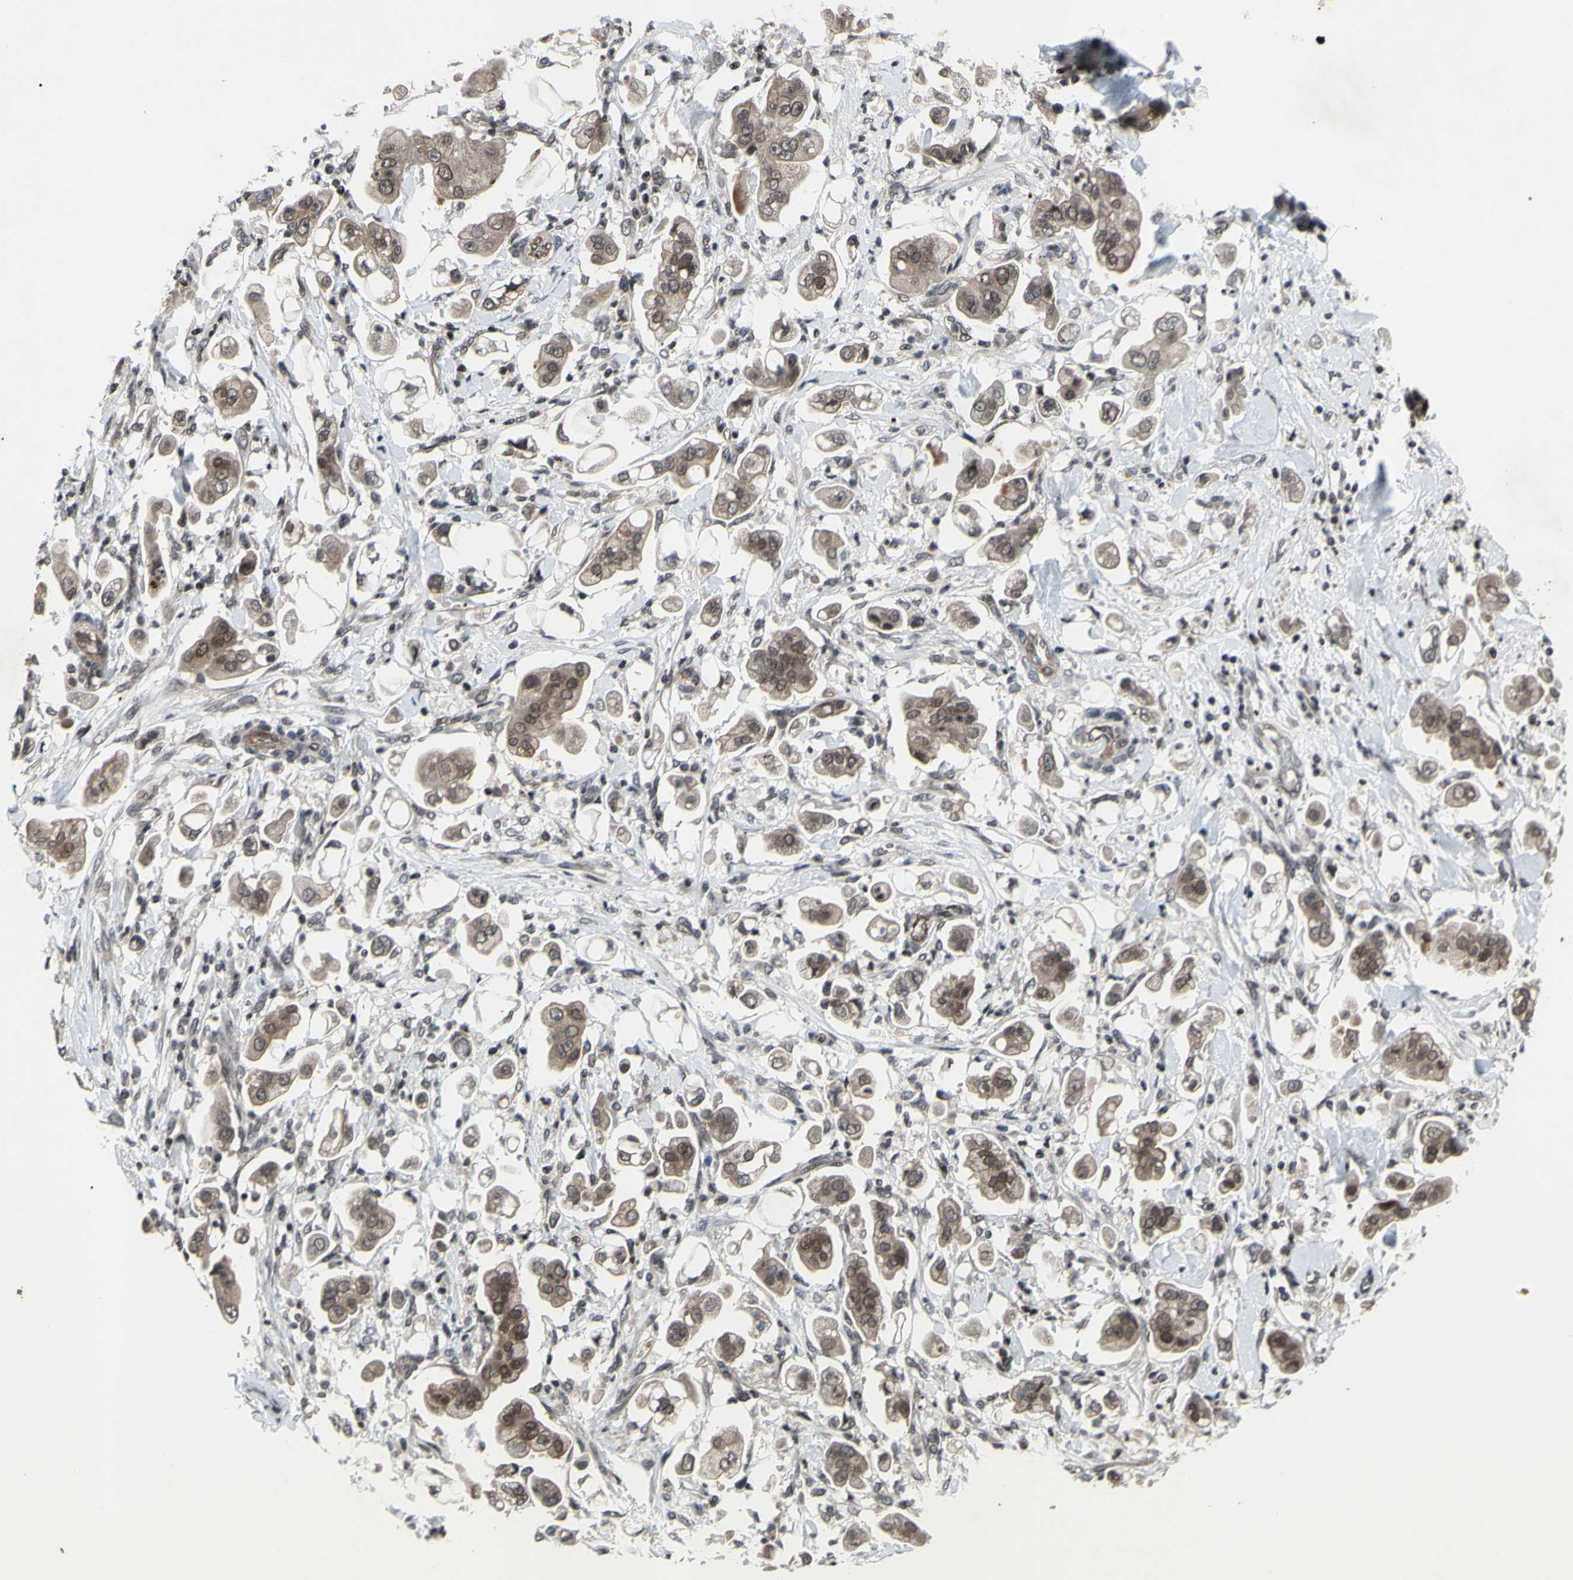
{"staining": {"intensity": "weak", "quantity": ">75%", "location": "cytoplasmic/membranous,nuclear"}, "tissue": "stomach cancer", "cell_type": "Tumor cells", "image_type": "cancer", "snomed": [{"axis": "morphology", "description": "Adenocarcinoma, NOS"}, {"axis": "topography", "description": "Stomach"}], "caption": "Stomach cancer stained with immunohistochemistry (IHC) demonstrates weak cytoplasmic/membranous and nuclear expression in approximately >75% of tumor cells.", "gene": "XPO1", "patient": {"sex": "male", "age": 62}}